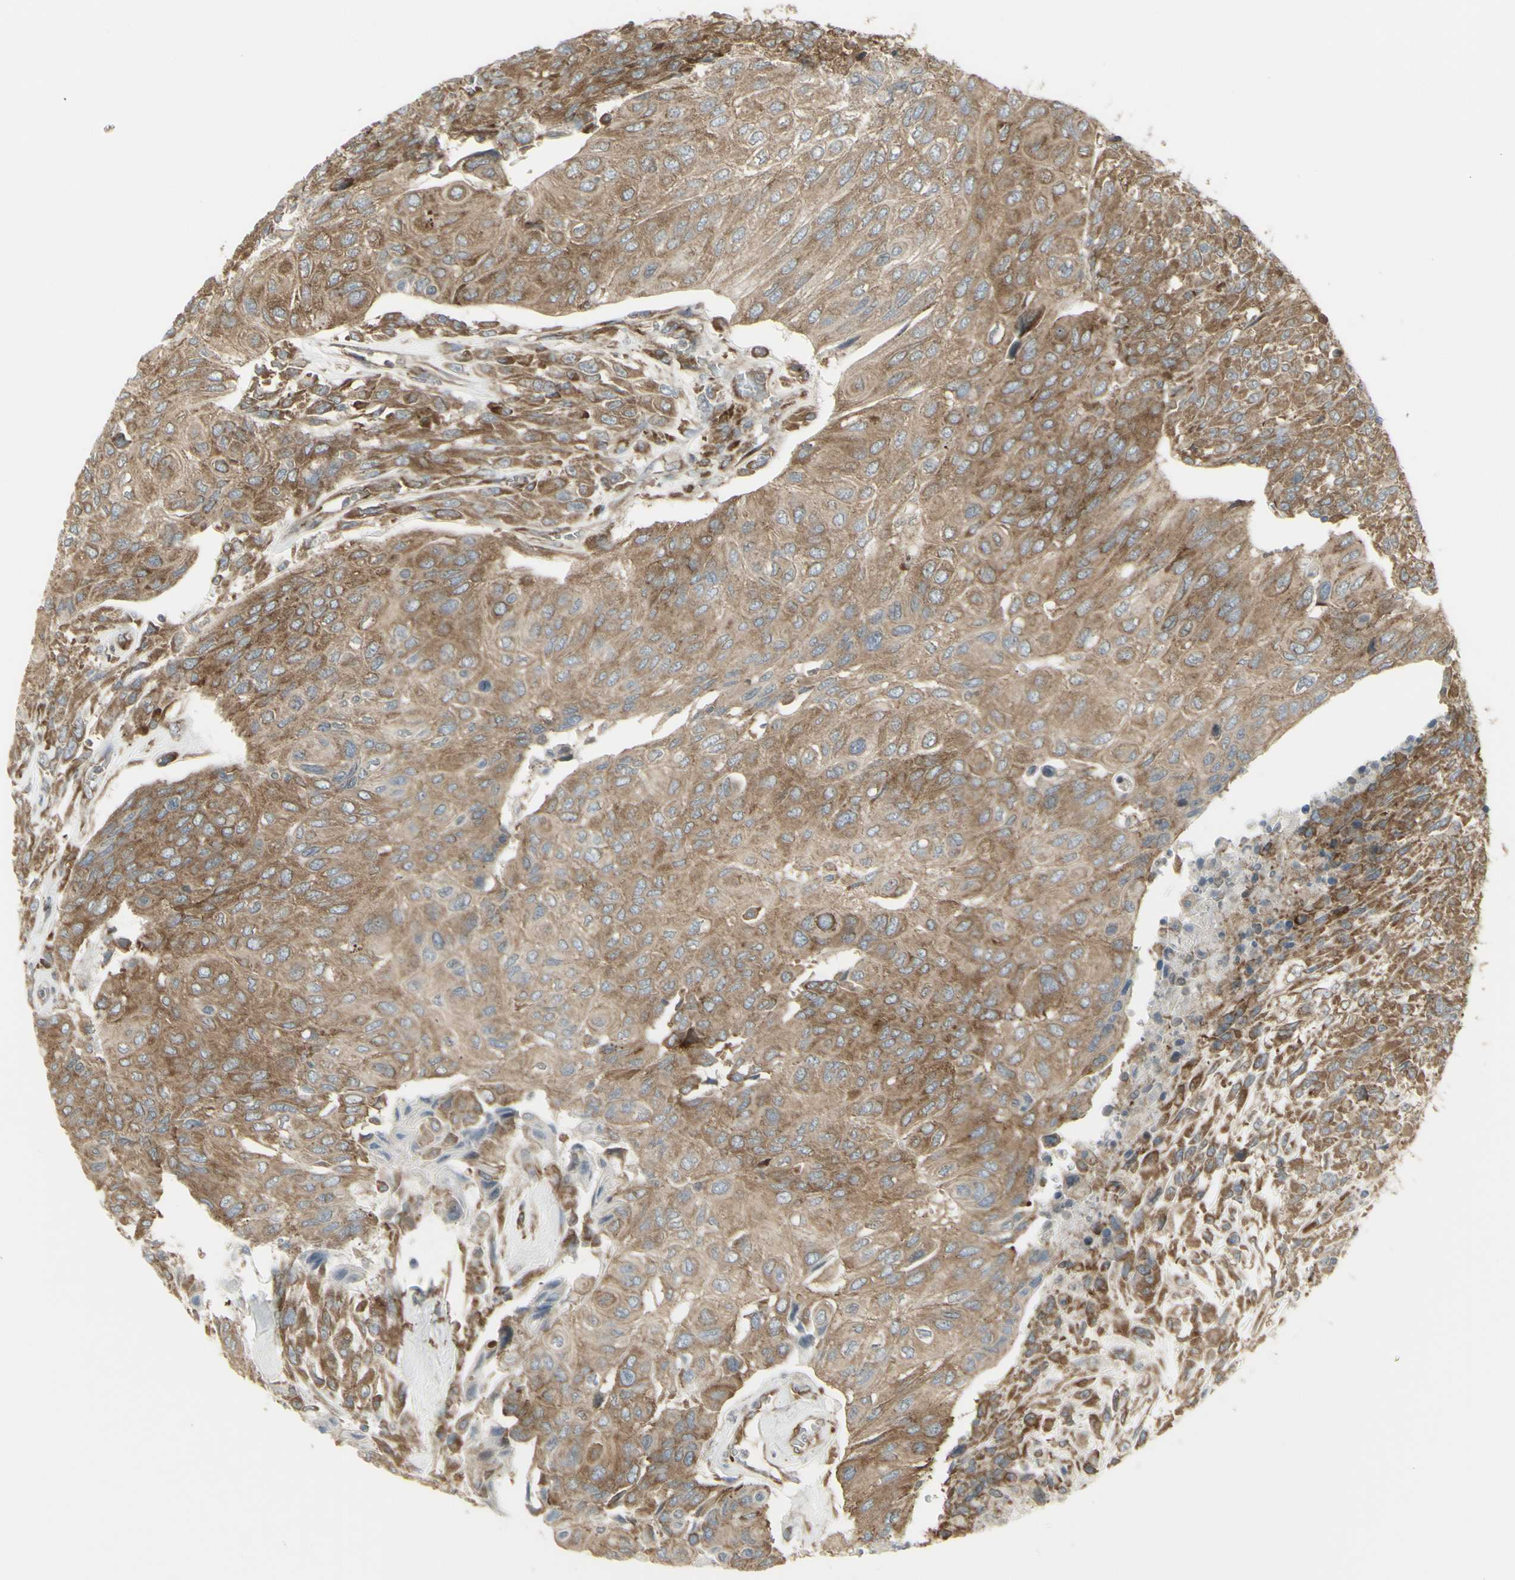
{"staining": {"intensity": "moderate", "quantity": ">75%", "location": "cytoplasmic/membranous"}, "tissue": "urothelial cancer", "cell_type": "Tumor cells", "image_type": "cancer", "snomed": [{"axis": "morphology", "description": "Urothelial carcinoma, High grade"}, {"axis": "topography", "description": "Urinary bladder"}], "caption": "Immunohistochemical staining of human high-grade urothelial carcinoma reveals medium levels of moderate cytoplasmic/membranous expression in approximately >75% of tumor cells.", "gene": "FKBP3", "patient": {"sex": "male", "age": 66}}